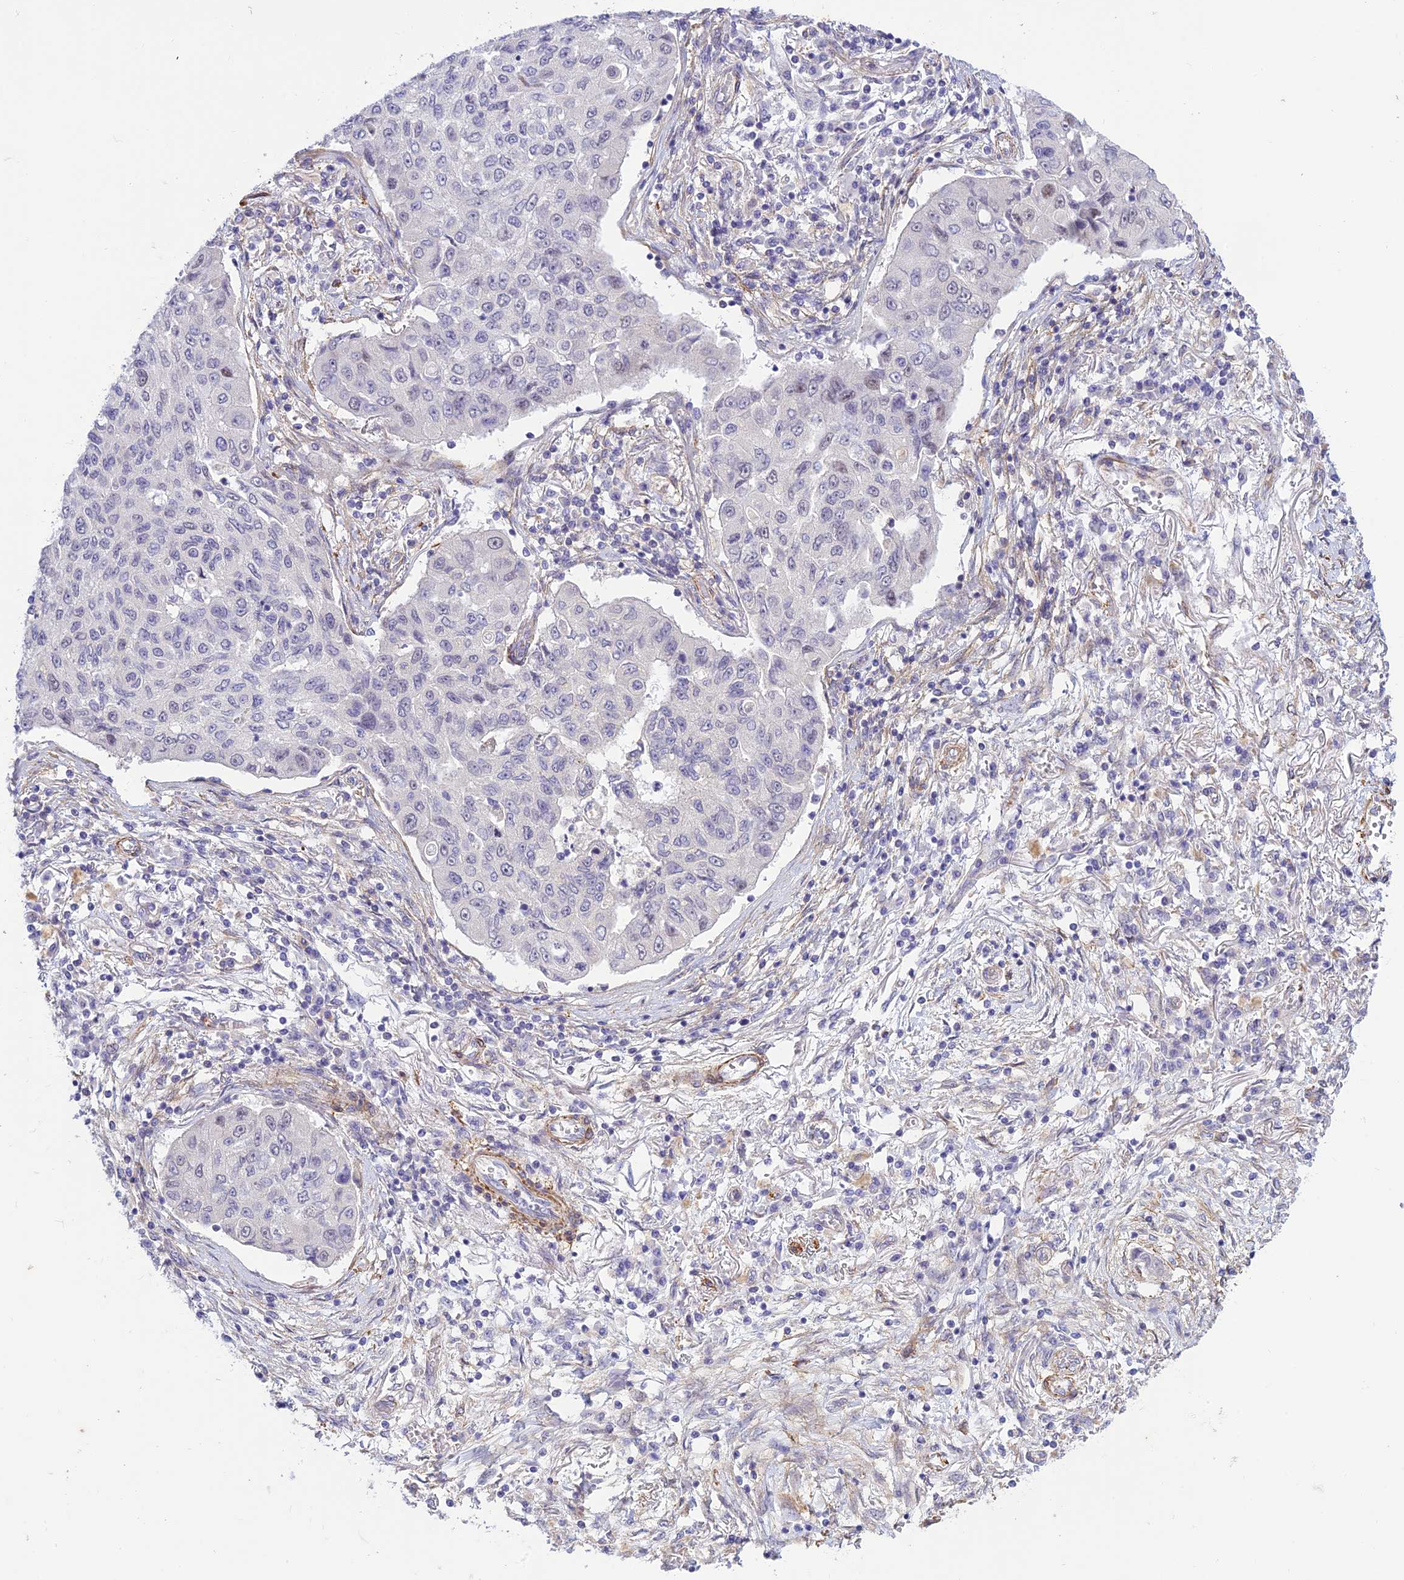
{"staining": {"intensity": "negative", "quantity": "none", "location": "none"}, "tissue": "lung cancer", "cell_type": "Tumor cells", "image_type": "cancer", "snomed": [{"axis": "morphology", "description": "Squamous cell carcinoma, NOS"}, {"axis": "topography", "description": "Lung"}], "caption": "Immunohistochemistry image of squamous cell carcinoma (lung) stained for a protein (brown), which reveals no expression in tumor cells. (DAB (3,3'-diaminobenzidine) immunohistochemistry, high magnification).", "gene": "FBXW4", "patient": {"sex": "male", "age": 74}}